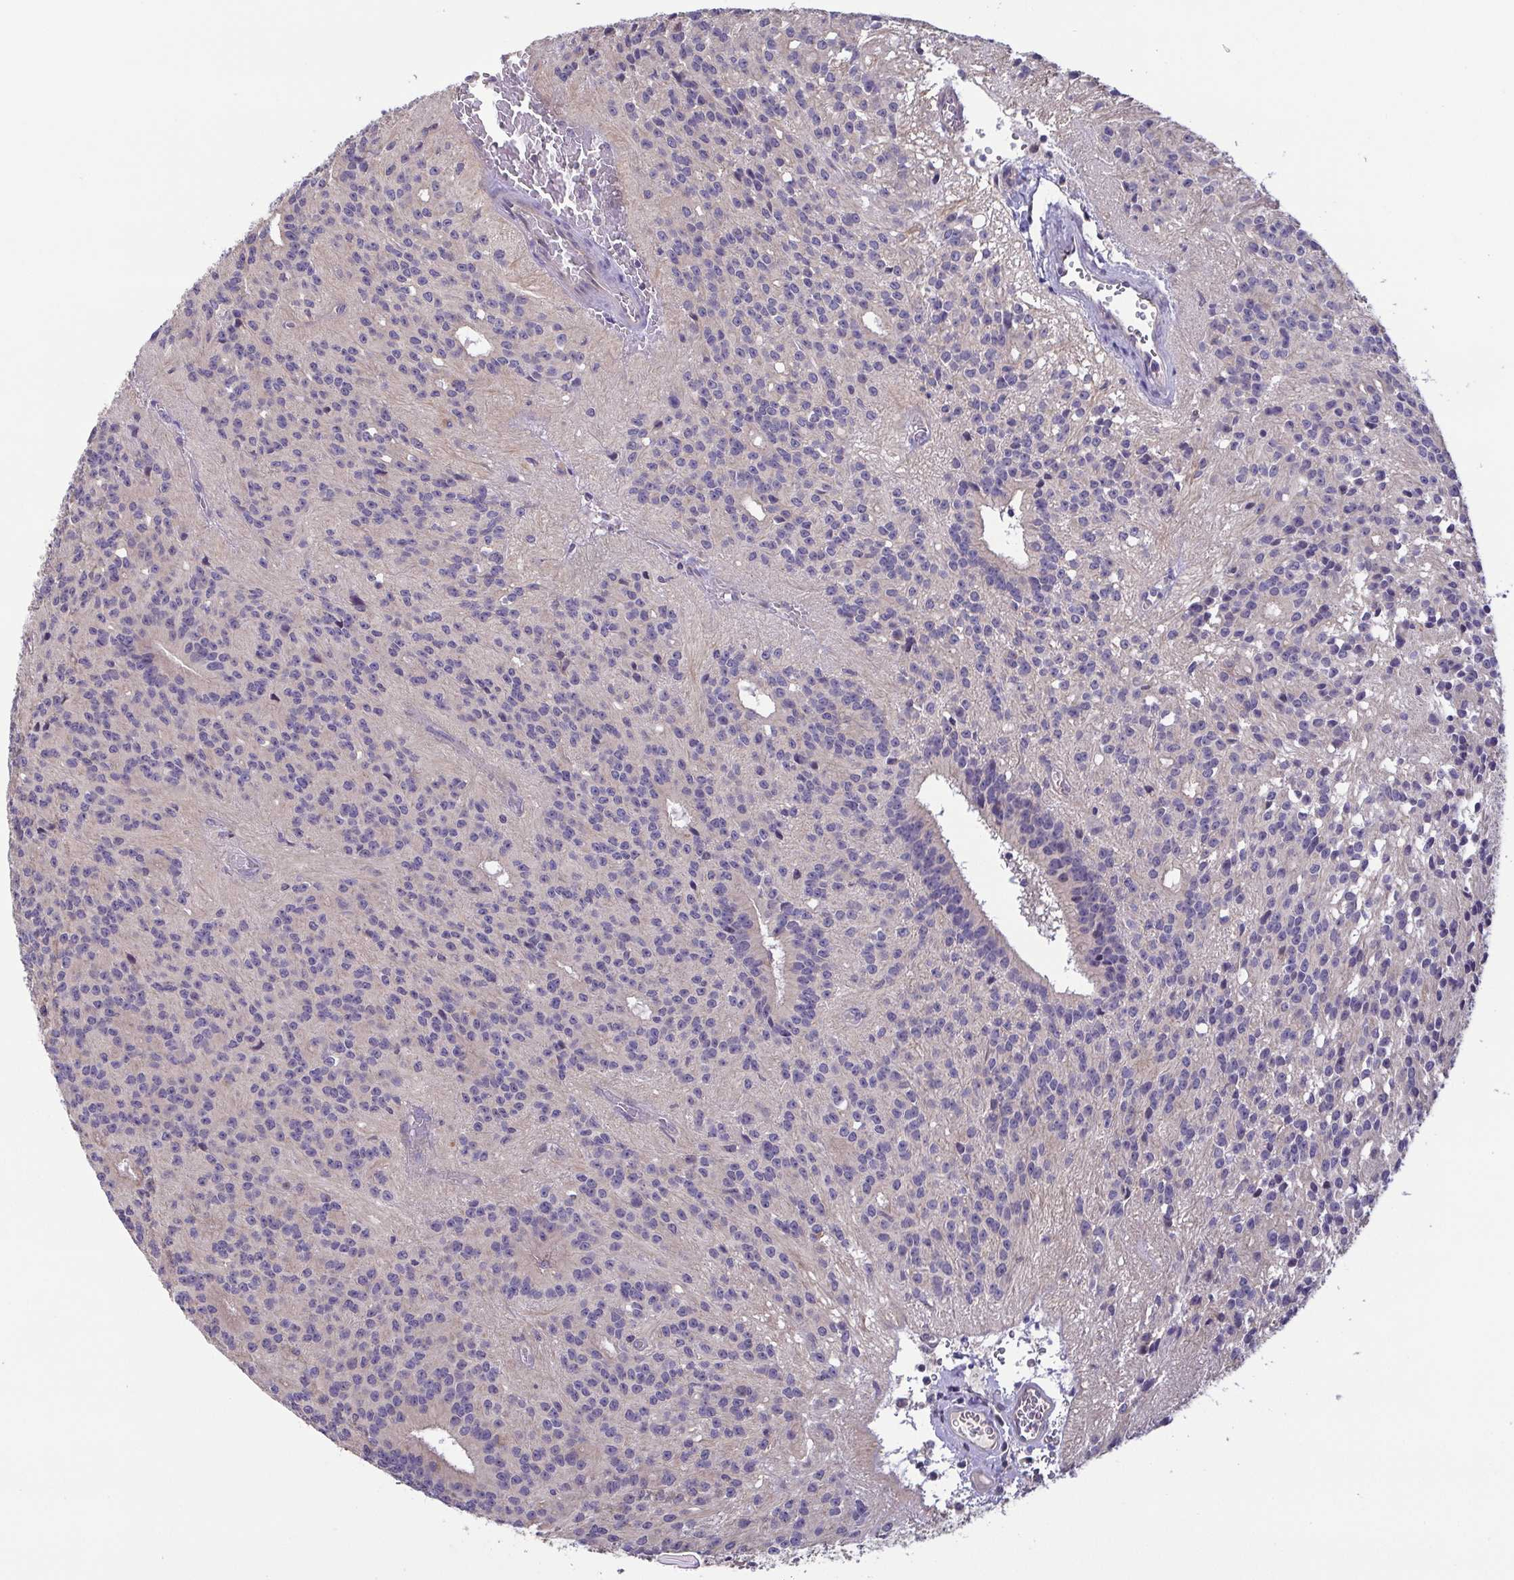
{"staining": {"intensity": "negative", "quantity": "none", "location": "none"}, "tissue": "glioma", "cell_type": "Tumor cells", "image_type": "cancer", "snomed": [{"axis": "morphology", "description": "Glioma, malignant, Low grade"}, {"axis": "topography", "description": "Brain"}], "caption": "The histopathology image shows no staining of tumor cells in glioma.", "gene": "OSBPL7", "patient": {"sex": "male", "age": 31}}